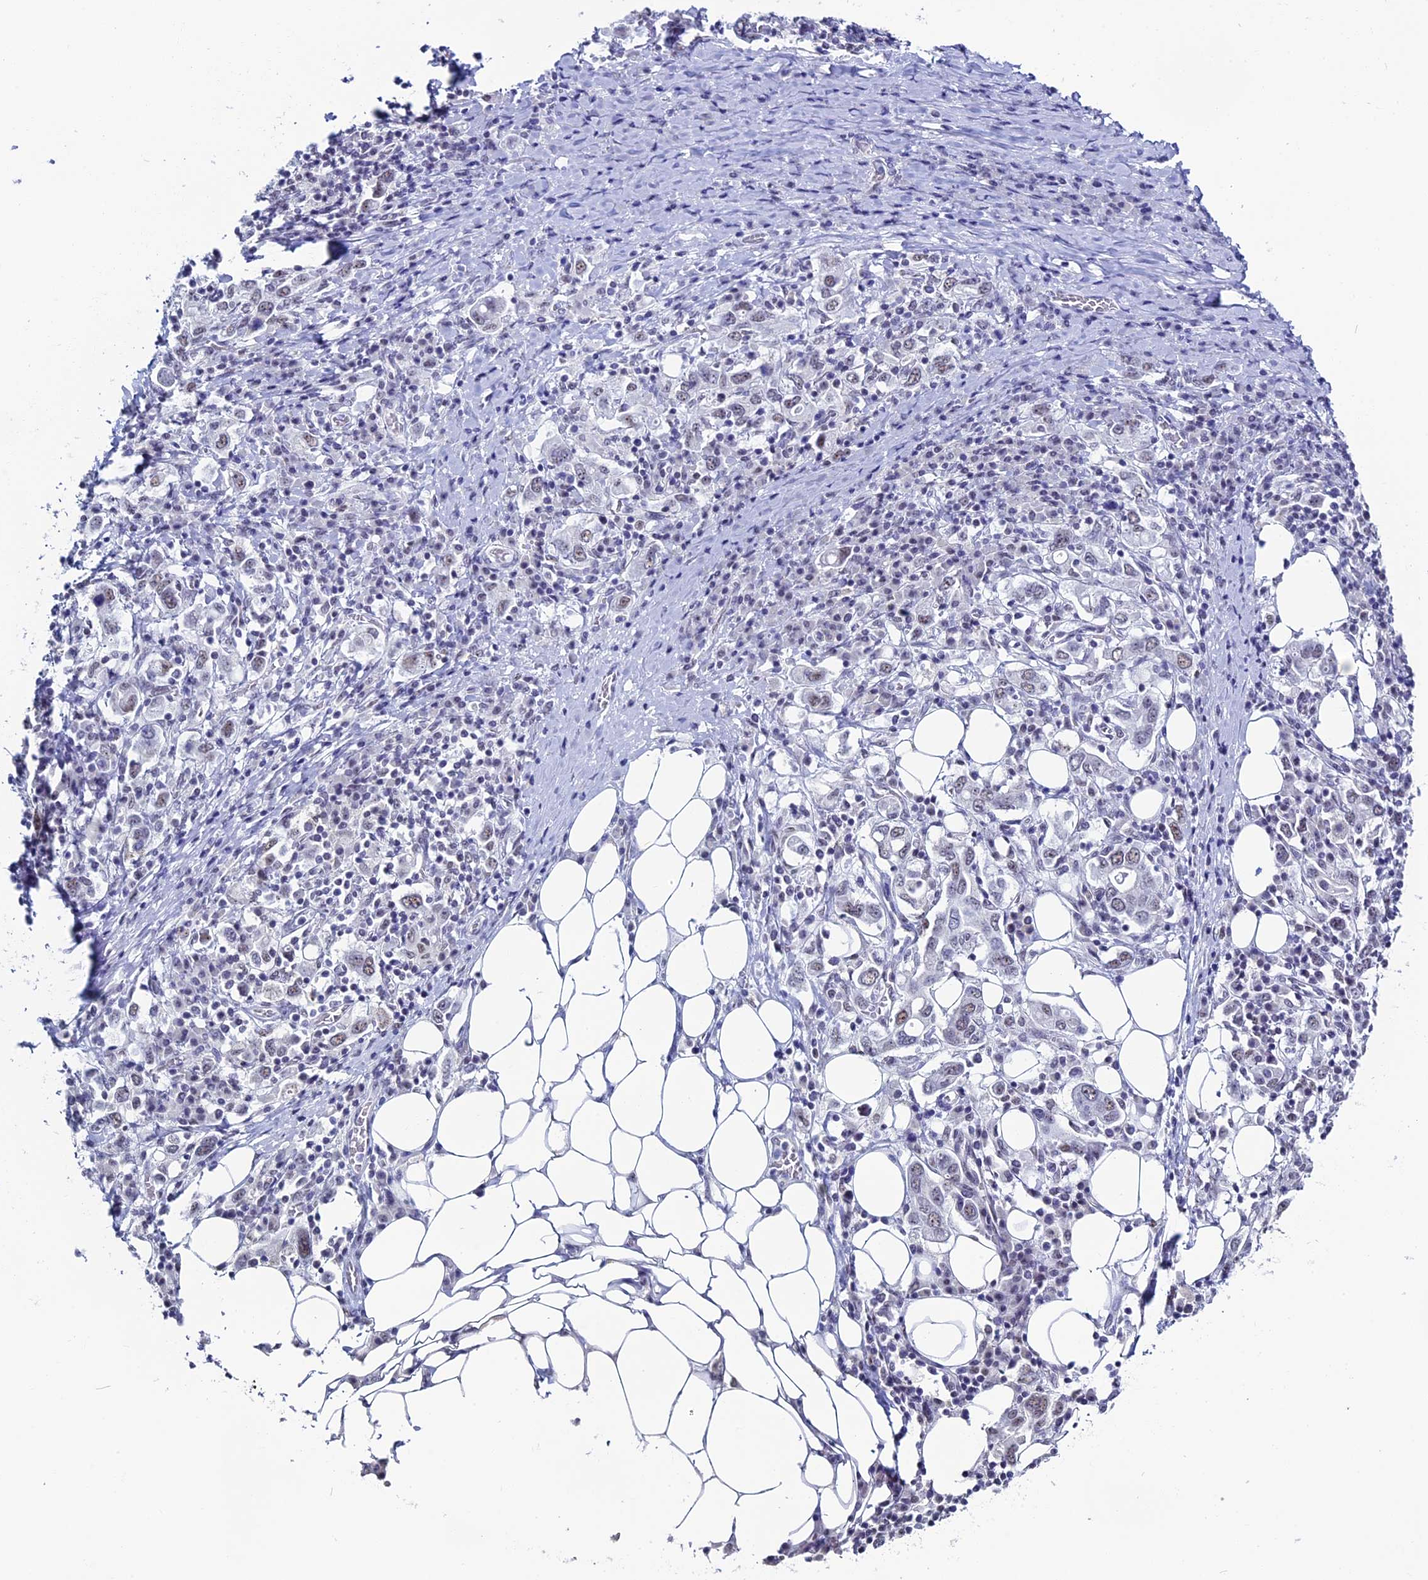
{"staining": {"intensity": "weak", "quantity": "<25%", "location": "nuclear"}, "tissue": "stomach cancer", "cell_type": "Tumor cells", "image_type": "cancer", "snomed": [{"axis": "morphology", "description": "Adenocarcinoma, NOS"}, {"axis": "topography", "description": "Stomach, upper"}, {"axis": "topography", "description": "Stomach"}], "caption": "Immunohistochemistry (IHC) of human adenocarcinoma (stomach) exhibits no staining in tumor cells.", "gene": "CD2BP2", "patient": {"sex": "male", "age": 62}}